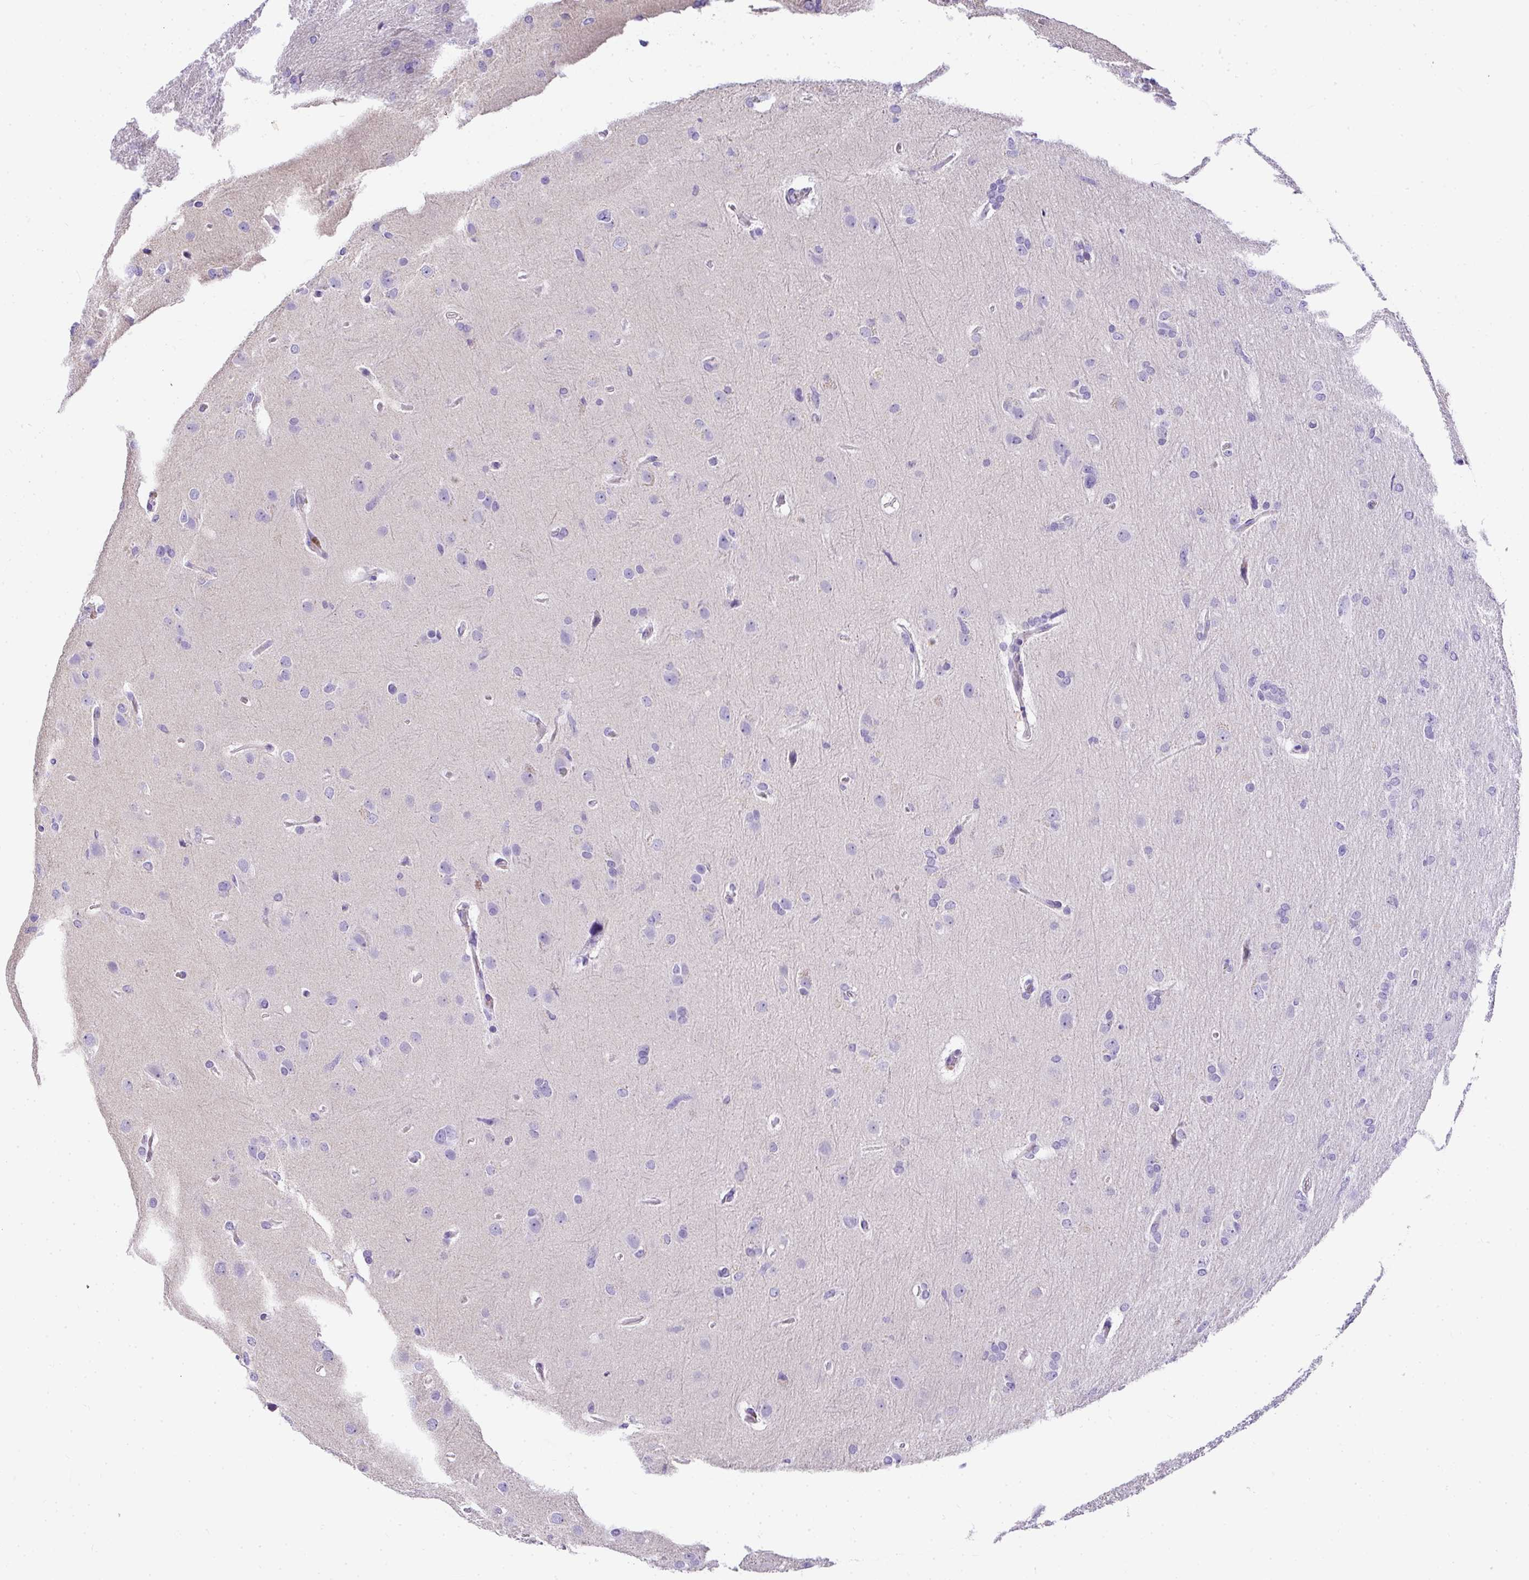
{"staining": {"intensity": "negative", "quantity": "none", "location": "none"}, "tissue": "glioma", "cell_type": "Tumor cells", "image_type": "cancer", "snomed": [{"axis": "morphology", "description": "Glioma, malignant, High grade"}, {"axis": "topography", "description": "Brain"}], "caption": "DAB immunohistochemical staining of malignant glioma (high-grade) displays no significant positivity in tumor cells.", "gene": "PLPPR3", "patient": {"sex": "male", "age": 53}}